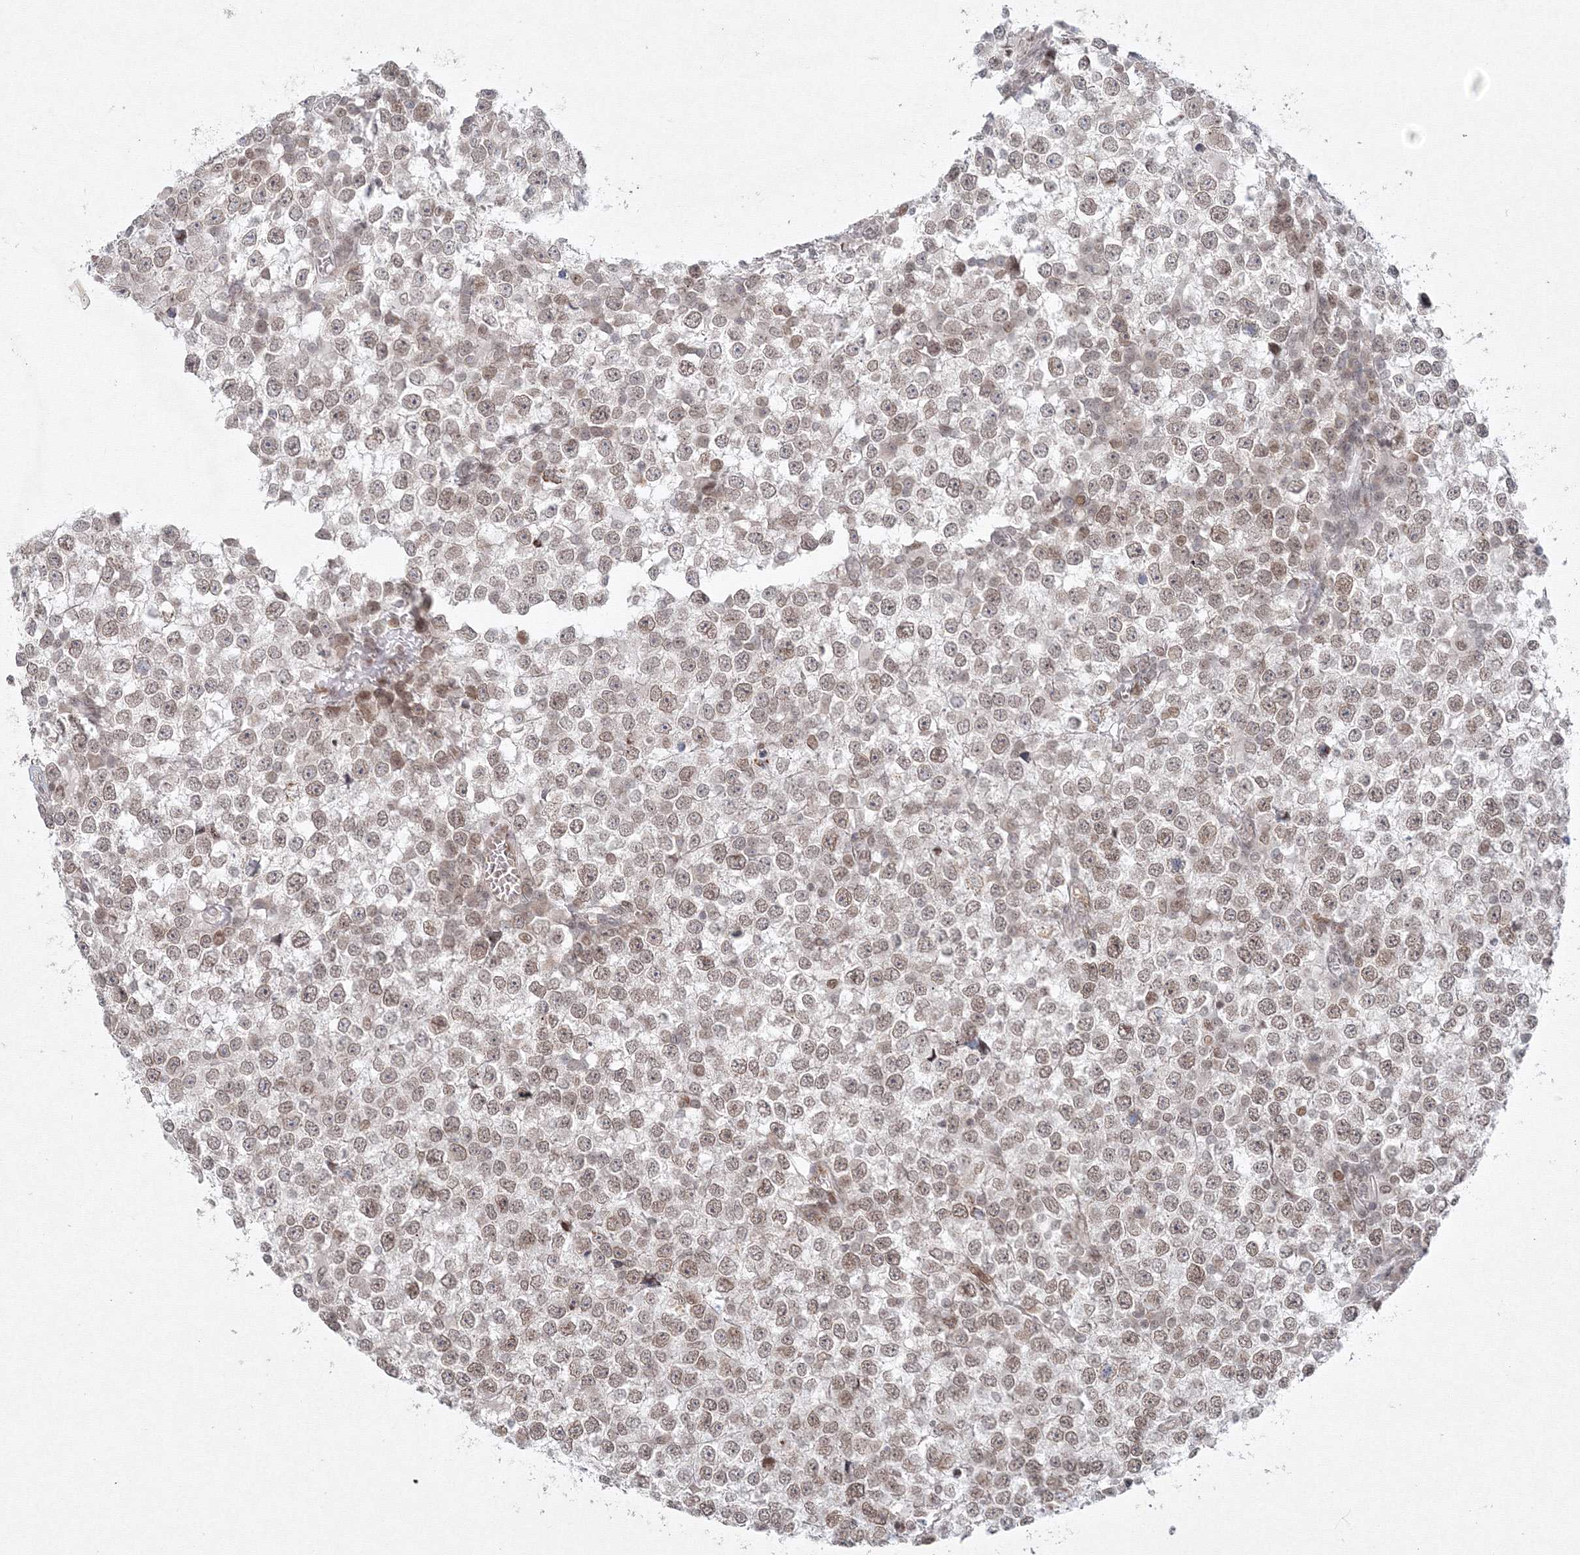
{"staining": {"intensity": "negative", "quantity": "none", "location": "none"}, "tissue": "testis cancer", "cell_type": "Tumor cells", "image_type": "cancer", "snomed": [{"axis": "morphology", "description": "Seminoma, NOS"}, {"axis": "topography", "description": "Testis"}], "caption": "High magnification brightfield microscopy of testis seminoma stained with DAB (brown) and counterstained with hematoxylin (blue): tumor cells show no significant staining.", "gene": "KIF4A", "patient": {"sex": "male", "age": 65}}